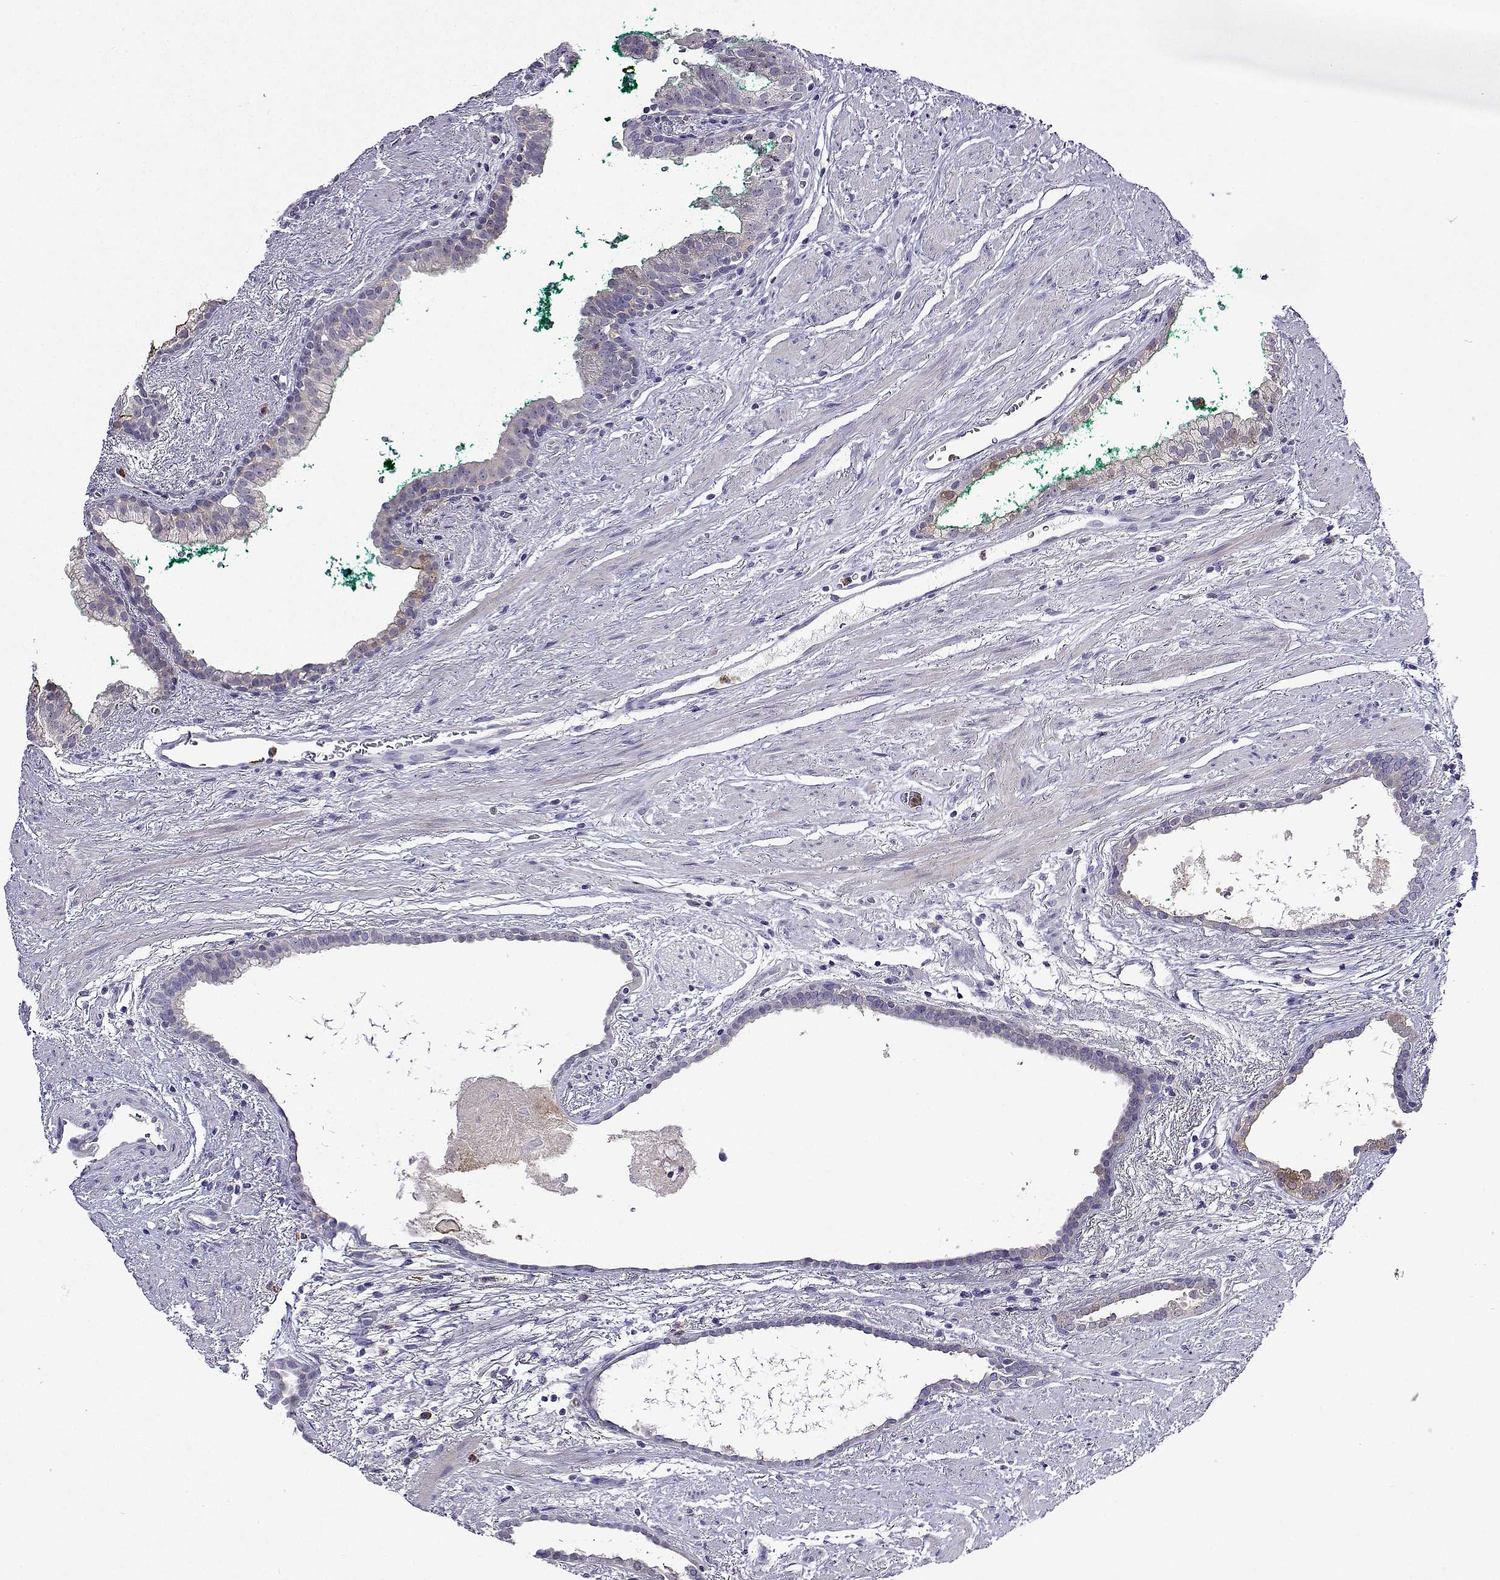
{"staining": {"intensity": "moderate", "quantity": "<25%", "location": "cytoplasmic/membranous,nuclear"}, "tissue": "prostate cancer", "cell_type": "Tumor cells", "image_type": "cancer", "snomed": [{"axis": "morphology", "description": "Adenocarcinoma, High grade"}, {"axis": "topography", "description": "Prostate"}], "caption": "Moderate cytoplasmic/membranous and nuclear protein positivity is appreciated in about <25% of tumor cells in prostate cancer.", "gene": "SULT2A1", "patient": {"sex": "male", "age": 65}}